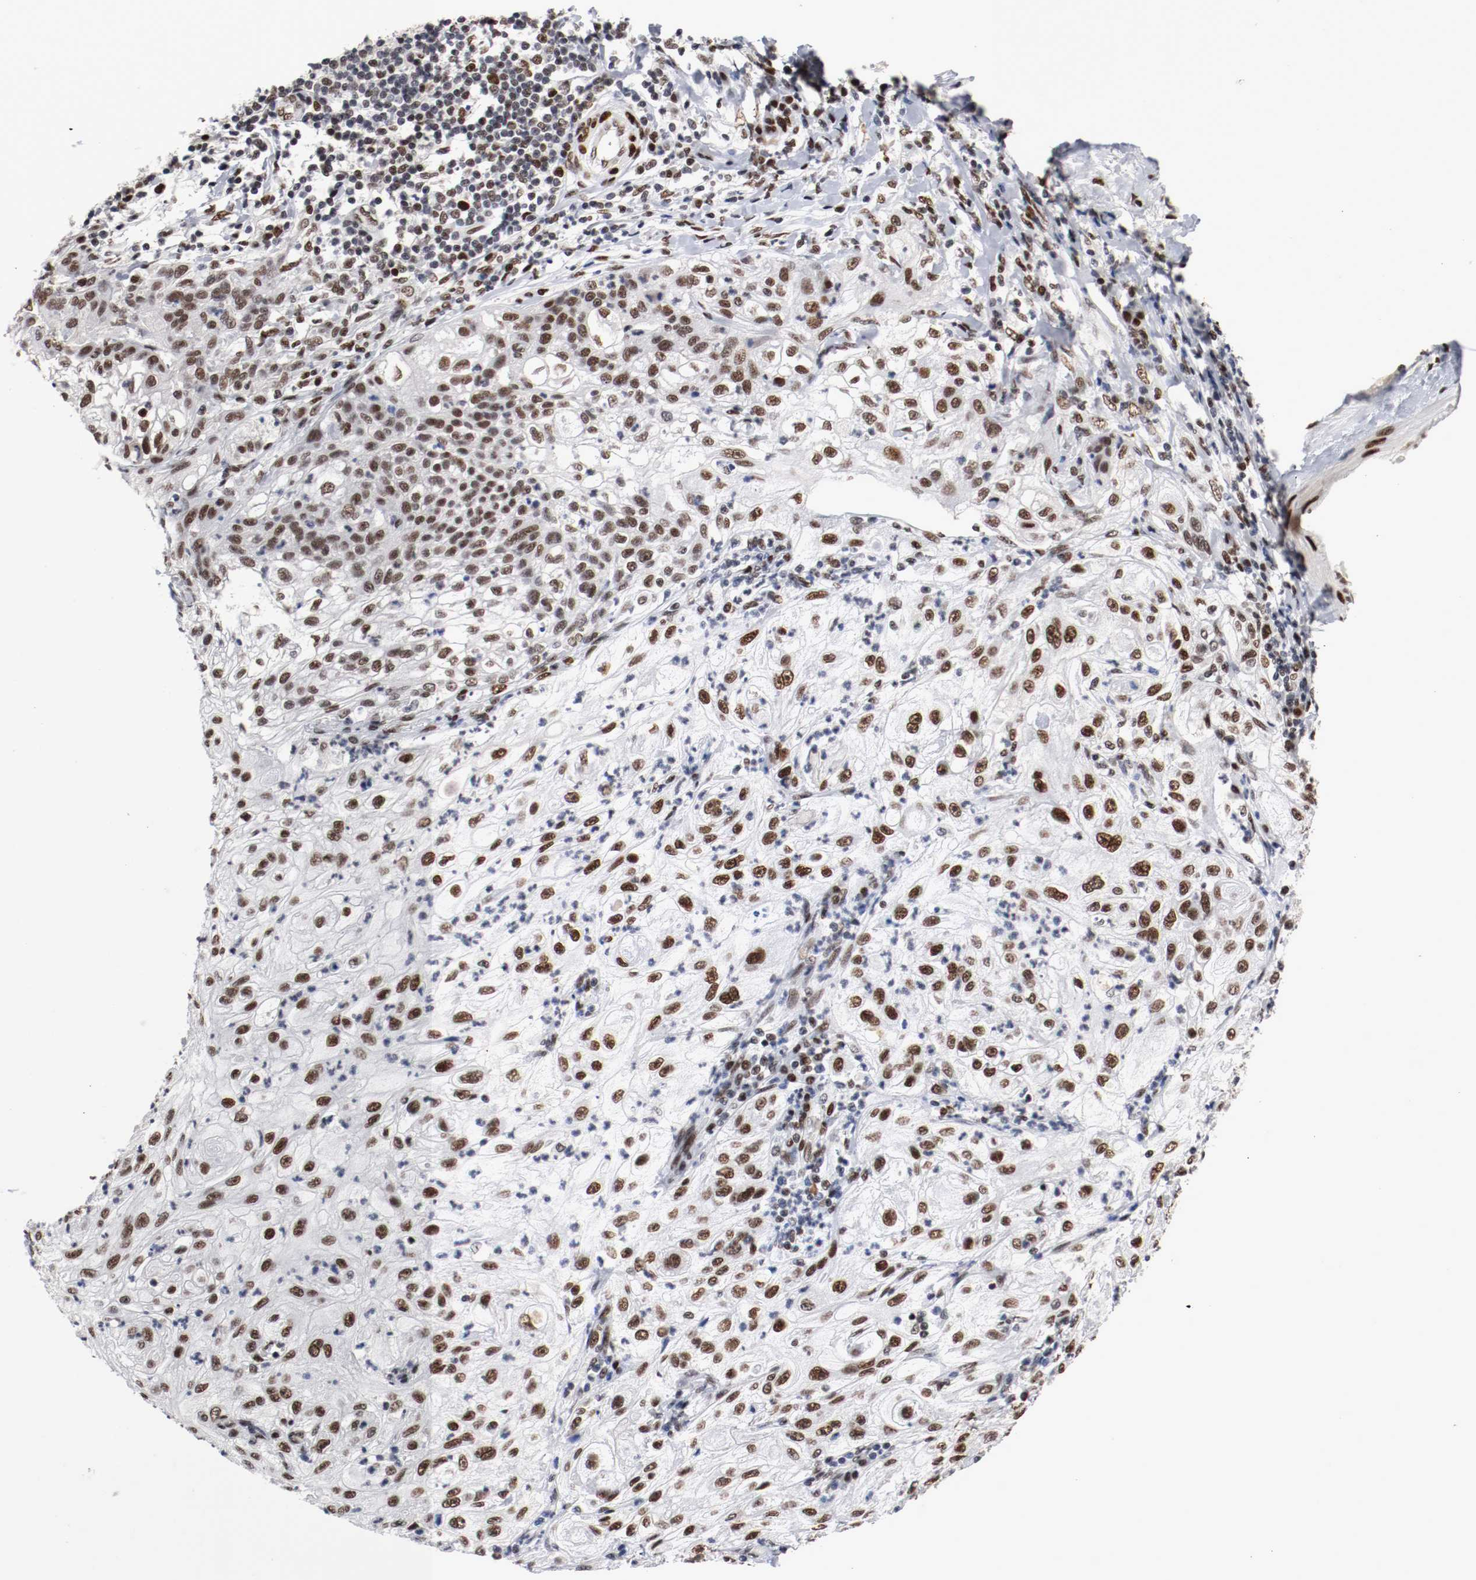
{"staining": {"intensity": "moderate", "quantity": ">75%", "location": "nuclear"}, "tissue": "lung cancer", "cell_type": "Tumor cells", "image_type": "cancer", "snomed": [{"axis": "morphology", "description": "Inflammation, NOS"}, {"axis": "morphology", "description": "Squamous cell carcinoma, NOS"}, {"axis": "topography", "description": "Lymph node"}, {"axis": "topography", "description": "Soft tissue"}, {"axis": "topography", "description": "Lung"}], "caption": "Human lung cancer stained with a brown dye reveals moderate nuclear positive staining in about >75% of tumor cells.", "gene": "MEF2D", "patient": {"sex": "male", "age": 66}}